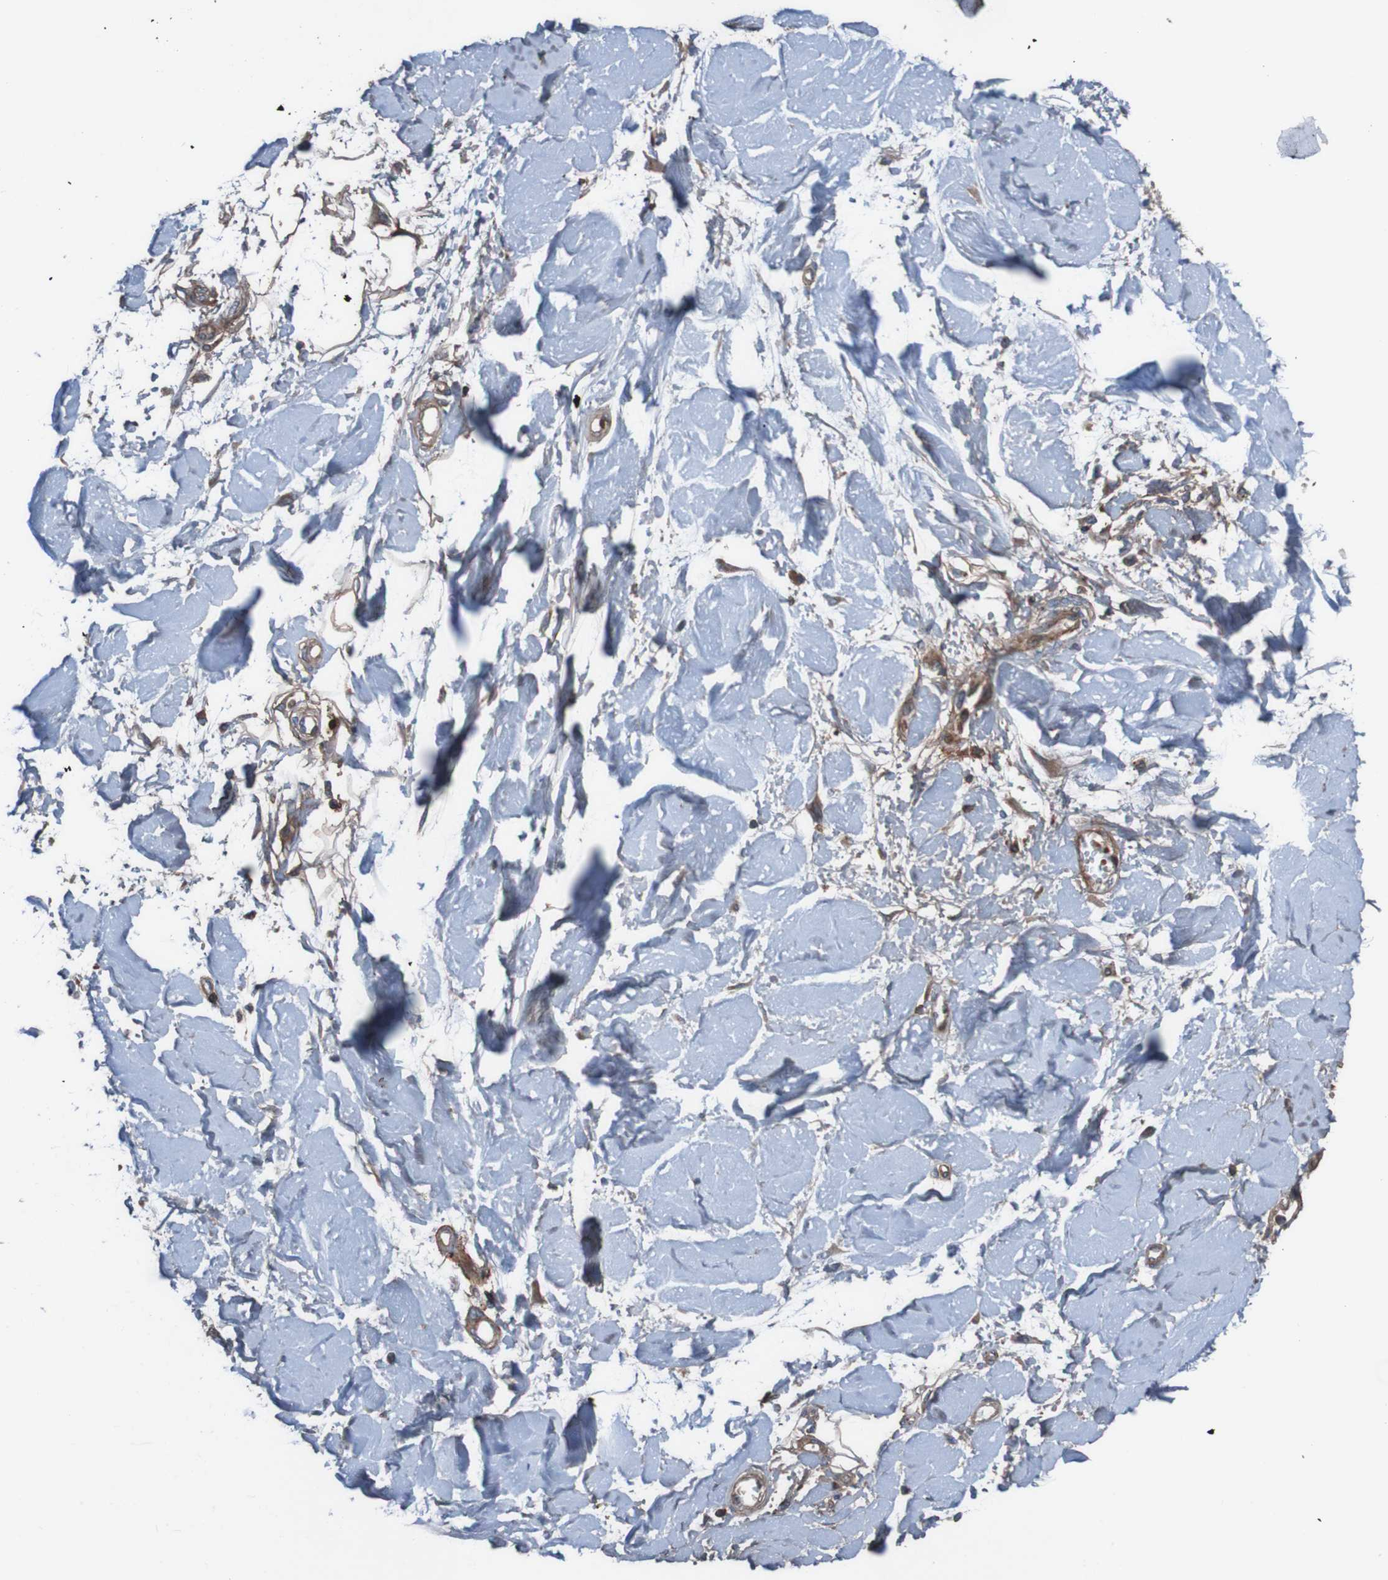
{"staining": {"intensity": "weak", "quantity": ">75%", "location": "cytoplasmic/membranous"}, "tissue": "adipose tissue", "cell_type": "Adipocytes", "image_type": "normal", "snomed": [{"axis": "morphology", "description": "Squamous cell carcinoma, NOS"}, {"axis": "topography", "description": "Skin"}], "caption": "Adipose tissue stained with immunohistochemistry (IHC) shows weak cytoplasmic/membranous staining in approximately >75% of adipocytes. Nuclei are stained in blue.", "gene": "PDGFB", "patient": {"sex": "male", "age": 83}}